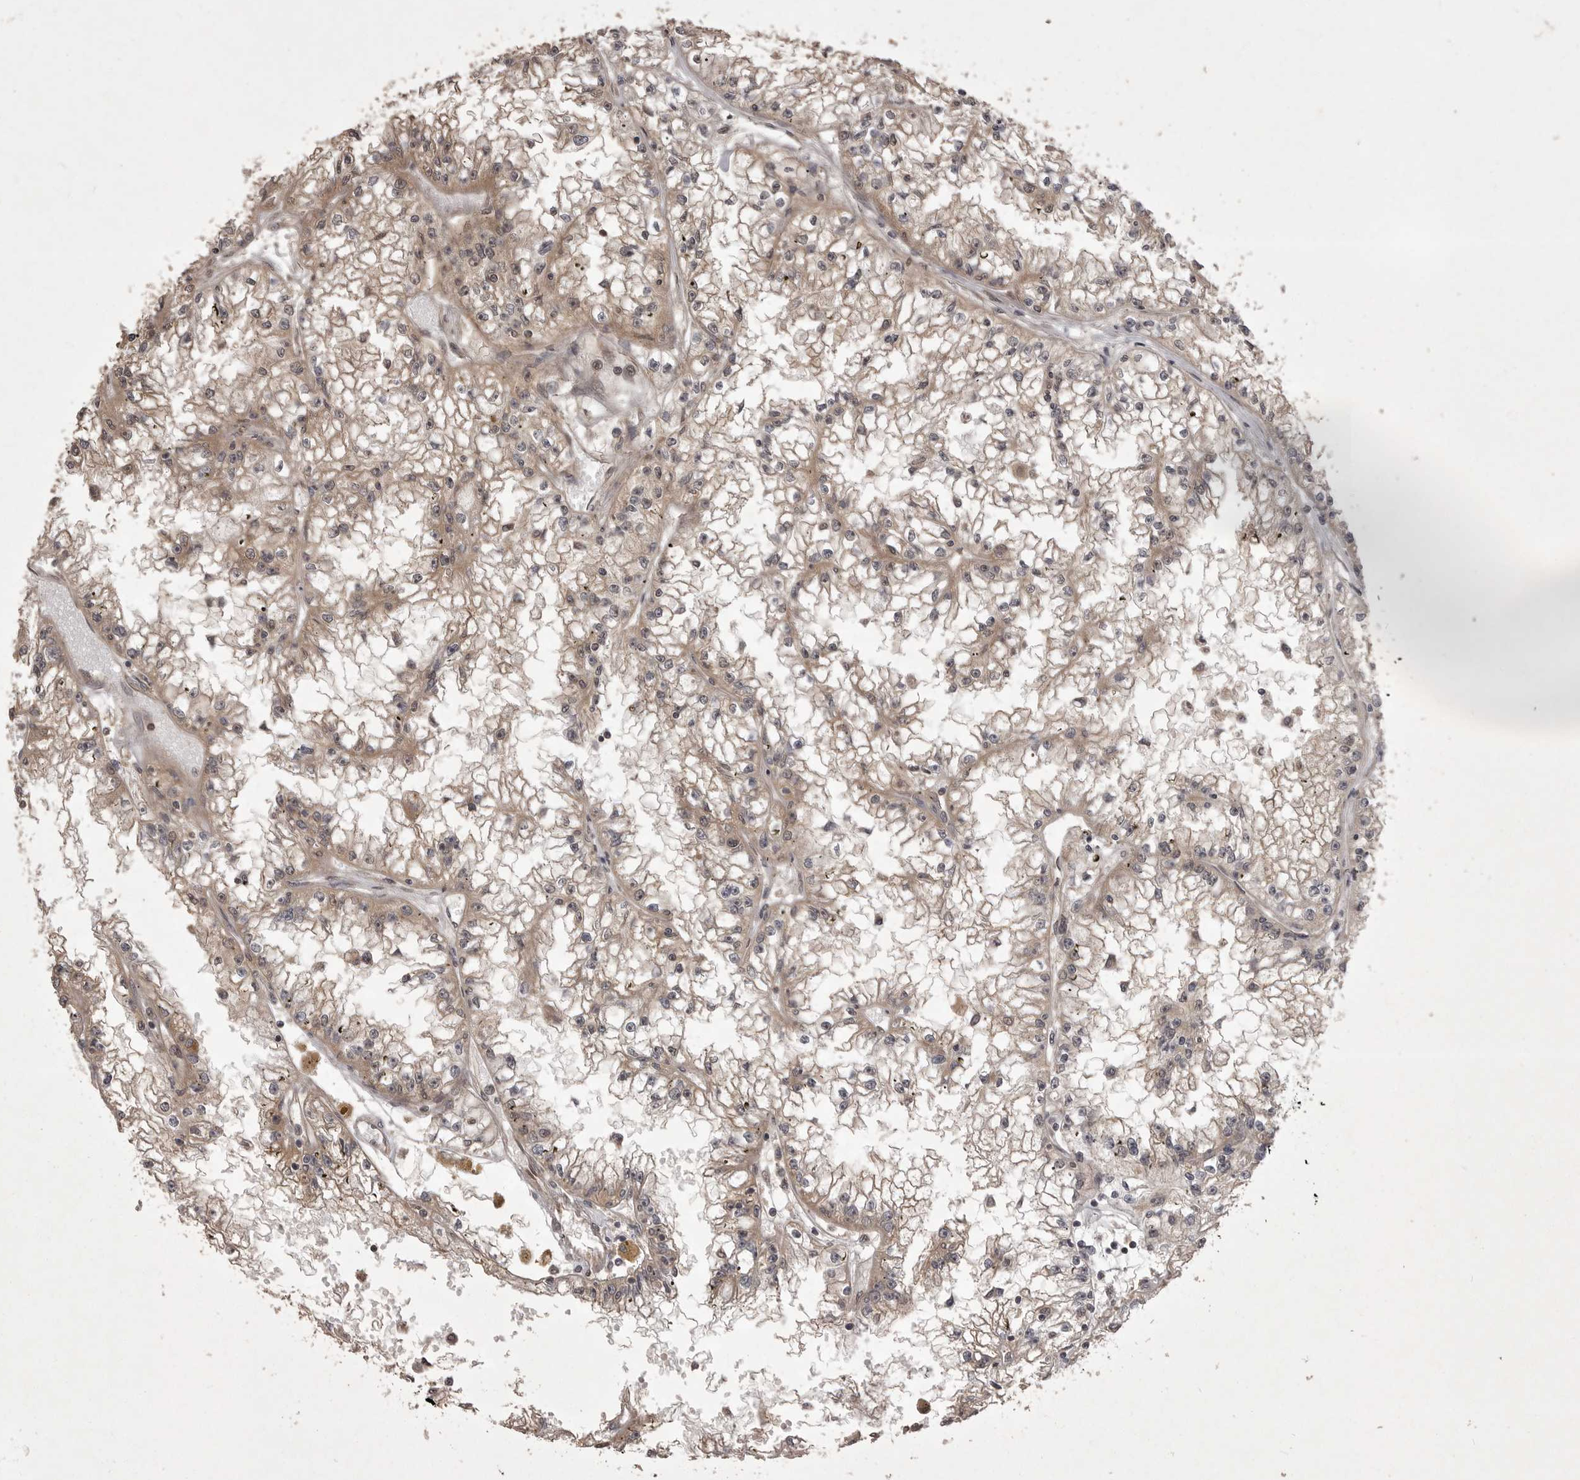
{"staining": {"intensity": "moderate", "quantity": ">75%", "location": "cytoplasmic/membranous"}, "tissue": "renal cancer", "cell_type": "Tumor cells", "image_type": "cancer", "snomed": [{"axis": "morphology", "description": "Adenocarcinoma, NOS"}, {"axis": "topography", "description": "Kidney"}], "caption": "Approximately >75% of tumor cells in human renal cancer (adenocarcinoma) demonstrate moderate cytoplasmic/membranous protein expression as visualized by brown immunohistochemical staining.", "gene": "STK24", "patient": {"sex": "male", "age": 56}}